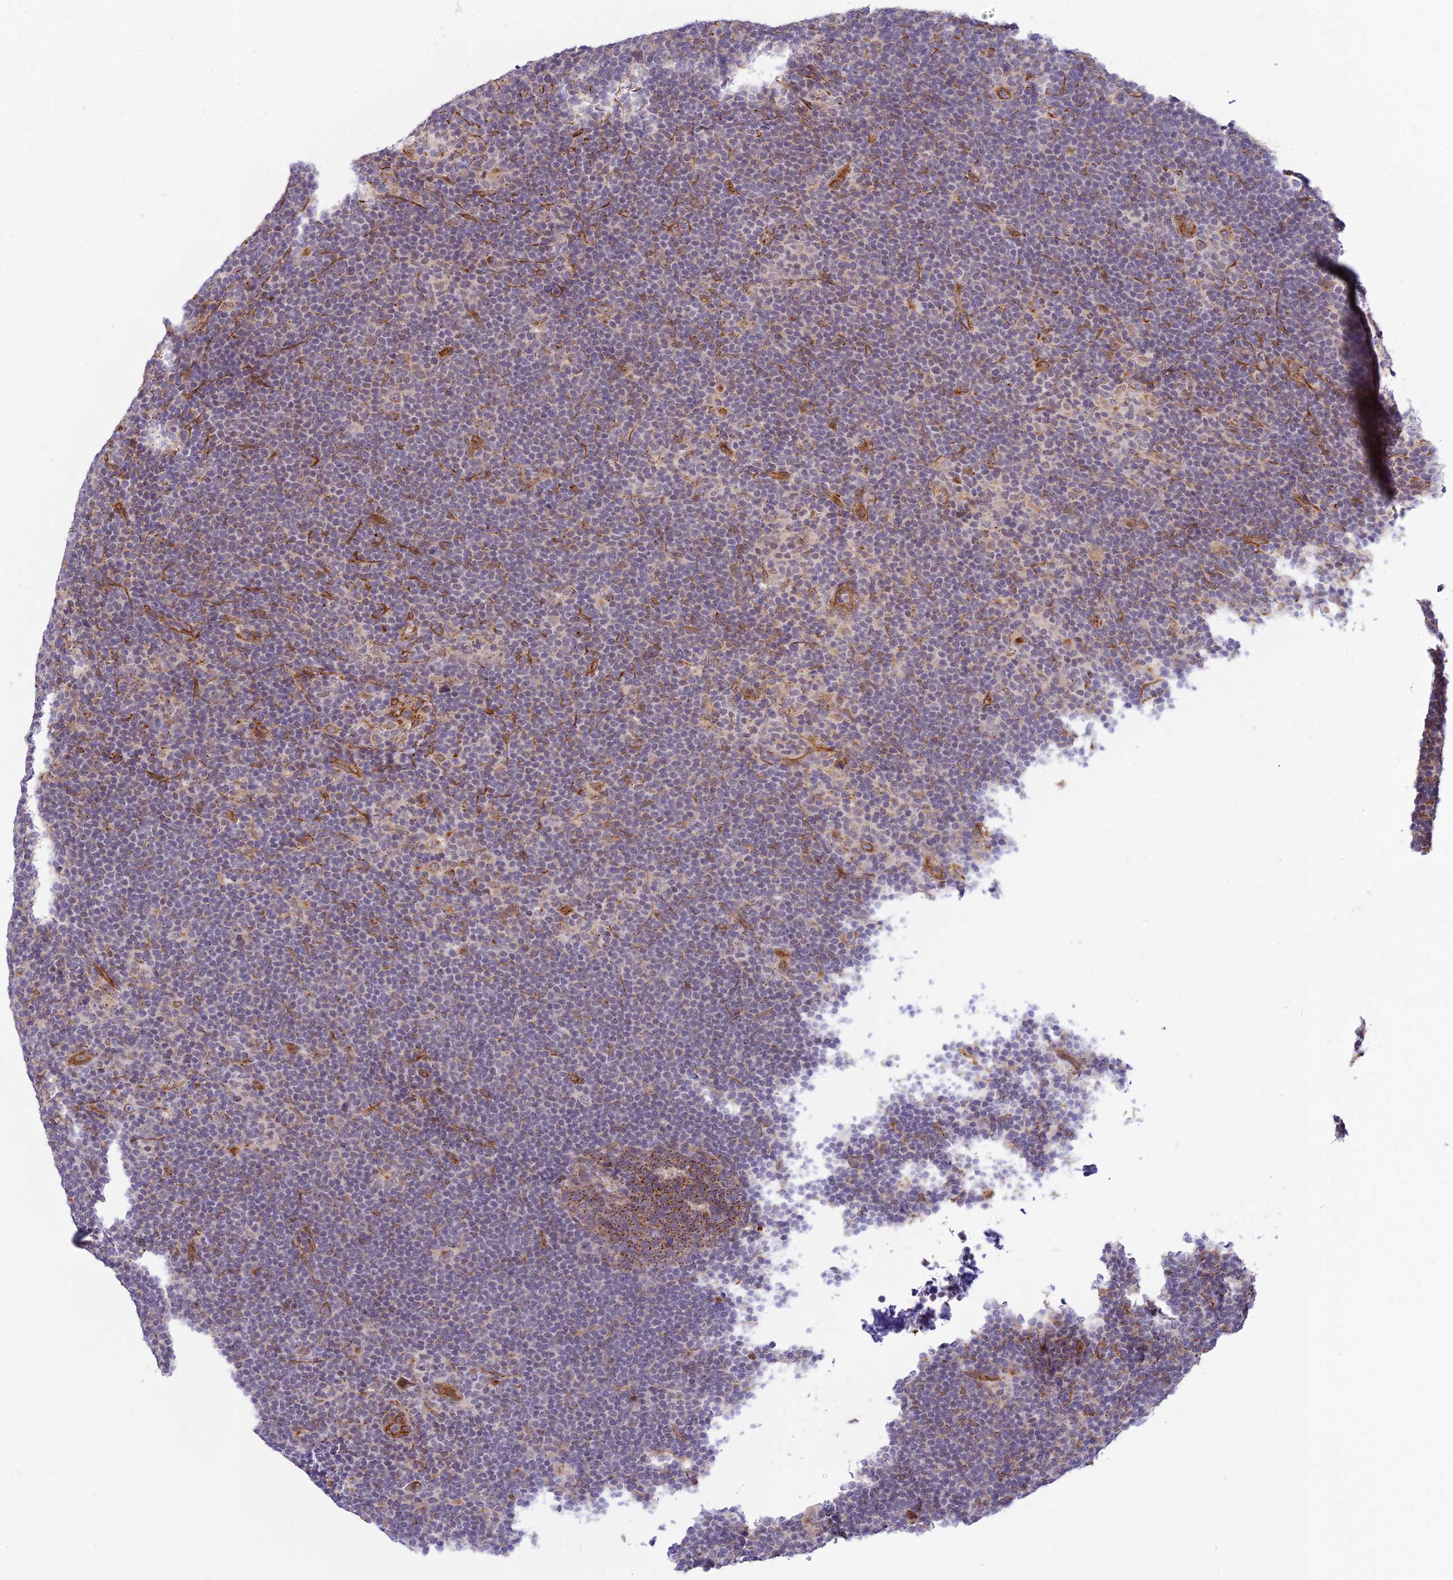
{"staining": {"intensity": "weak", "quantity": "25%-75%", "location": "cytoplasmic/membranous"}, "tissue": "lymphoma", "cell_type": "Tumor cells", "image_type": "cancer", "snomed": [{"axis": "morphology", "description": "Hodgkin's disease, NOS"}, {"axis": "topography", "description": "Lymph node"}], "caption": "This image shows Hodgkin's disease stained with immunohistochemistry to label a protein in brown. The cytoplasmic/membranous of tumor cells show weak positivity for the protein. Nuclei are counter-stained blue.", "gene": "SAPCD2", "patient": {"sex": "female", "age": 57}}